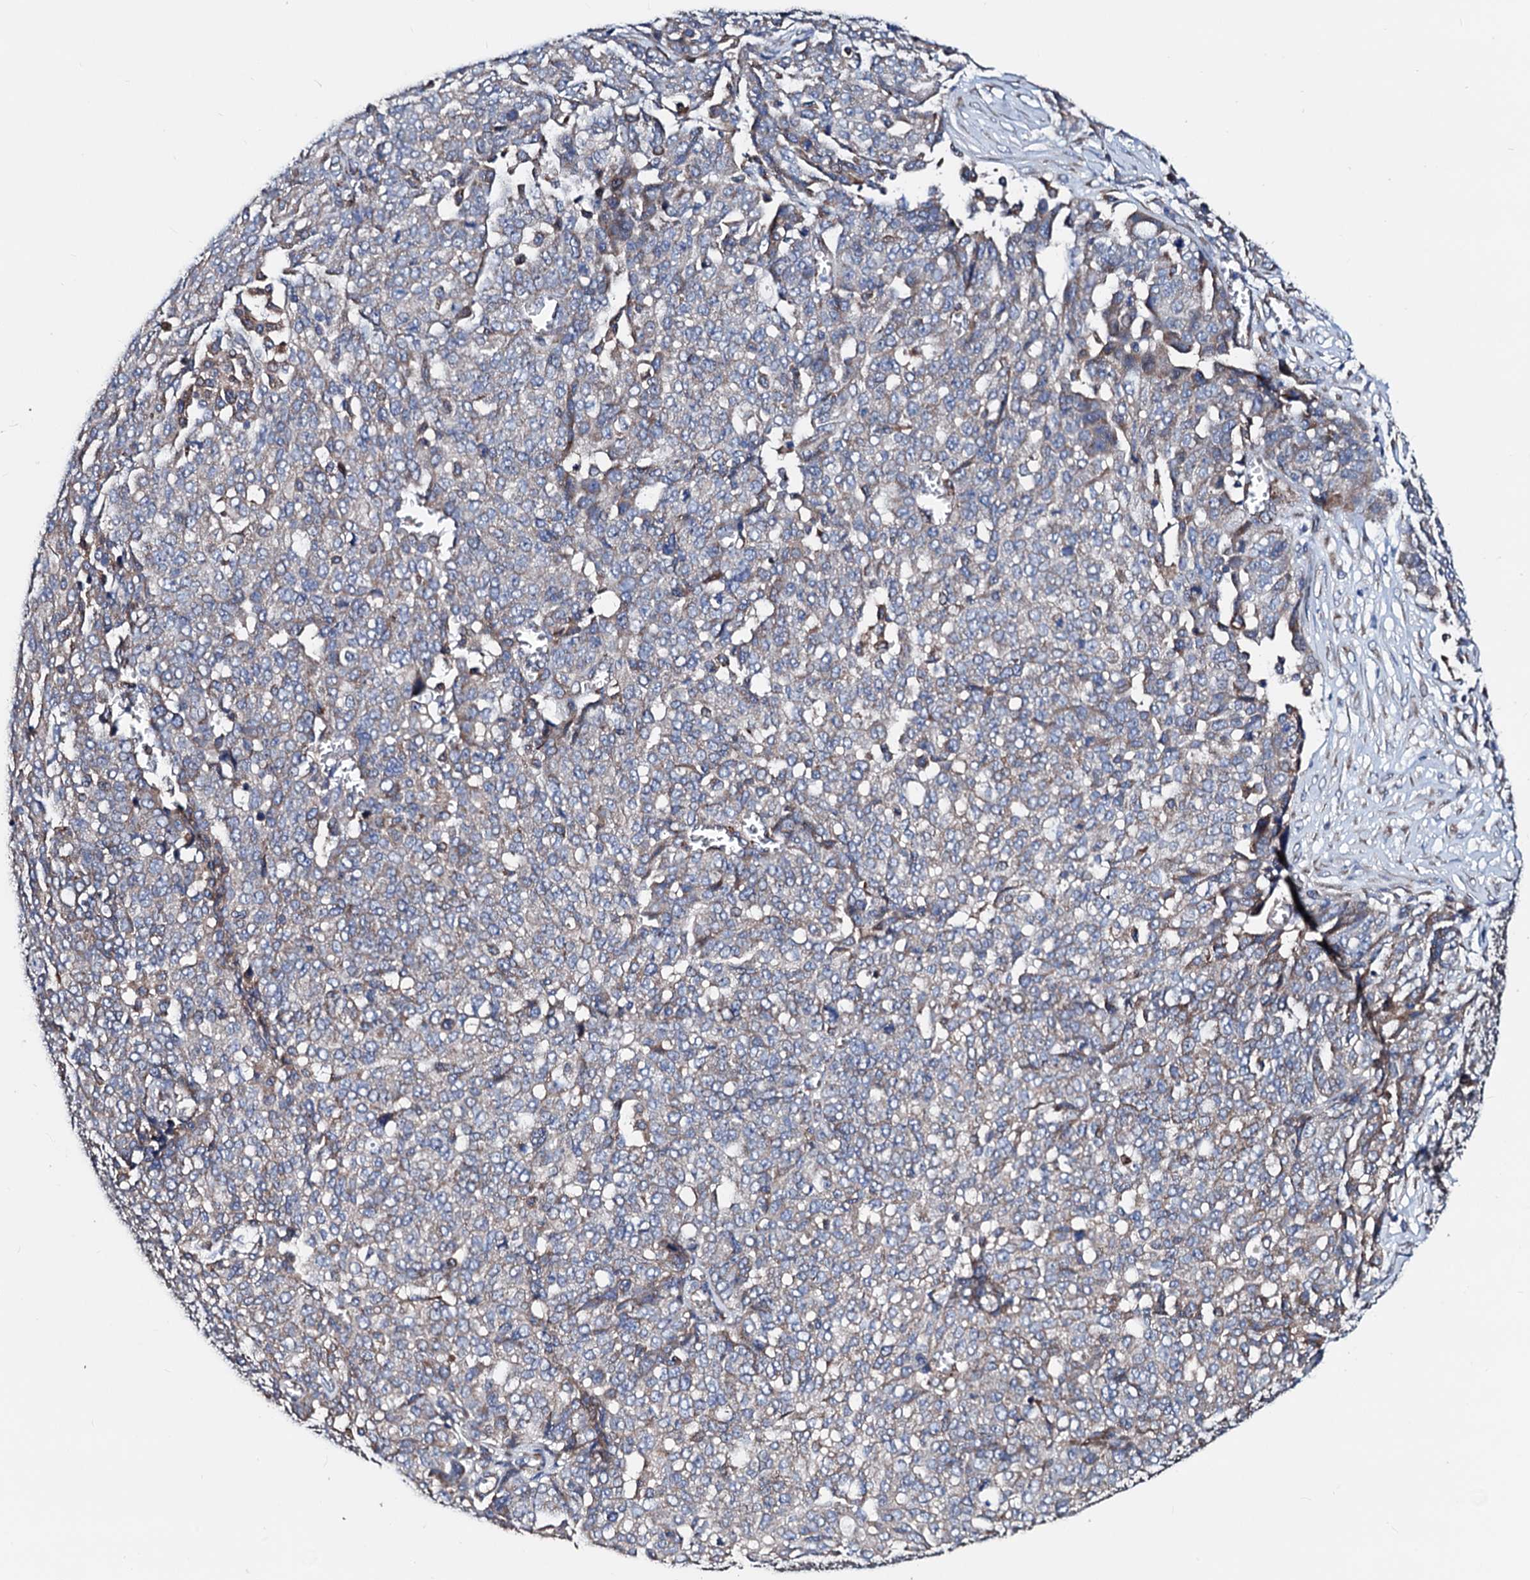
{"staining": {"intensity": "weak", "quantity": "<25%", "location": "cytoplasmic/membranous"}, "tissue": "ovarian cancer", "cell_type": "Tumor cells", "image_type": "cancer", "snomed": [{"axis": "morphology", "description": "Cystadenocarcinoma, serous, NOS"}, {"axis": "topography", "description": "Soft tissue"}, {"axis": "topography", "description": "Ovary"}], "caption": "A high-resolution photomicrograph shows IHC staining of ovarian serous cystadenocarcinoma, which demonstrates no significant staining in tumor cells. (DAB immunohistochemistry with hematoxylin counter stain).", "gene": "AKAP11", "patient": {"sex": "female", "age": 57}}